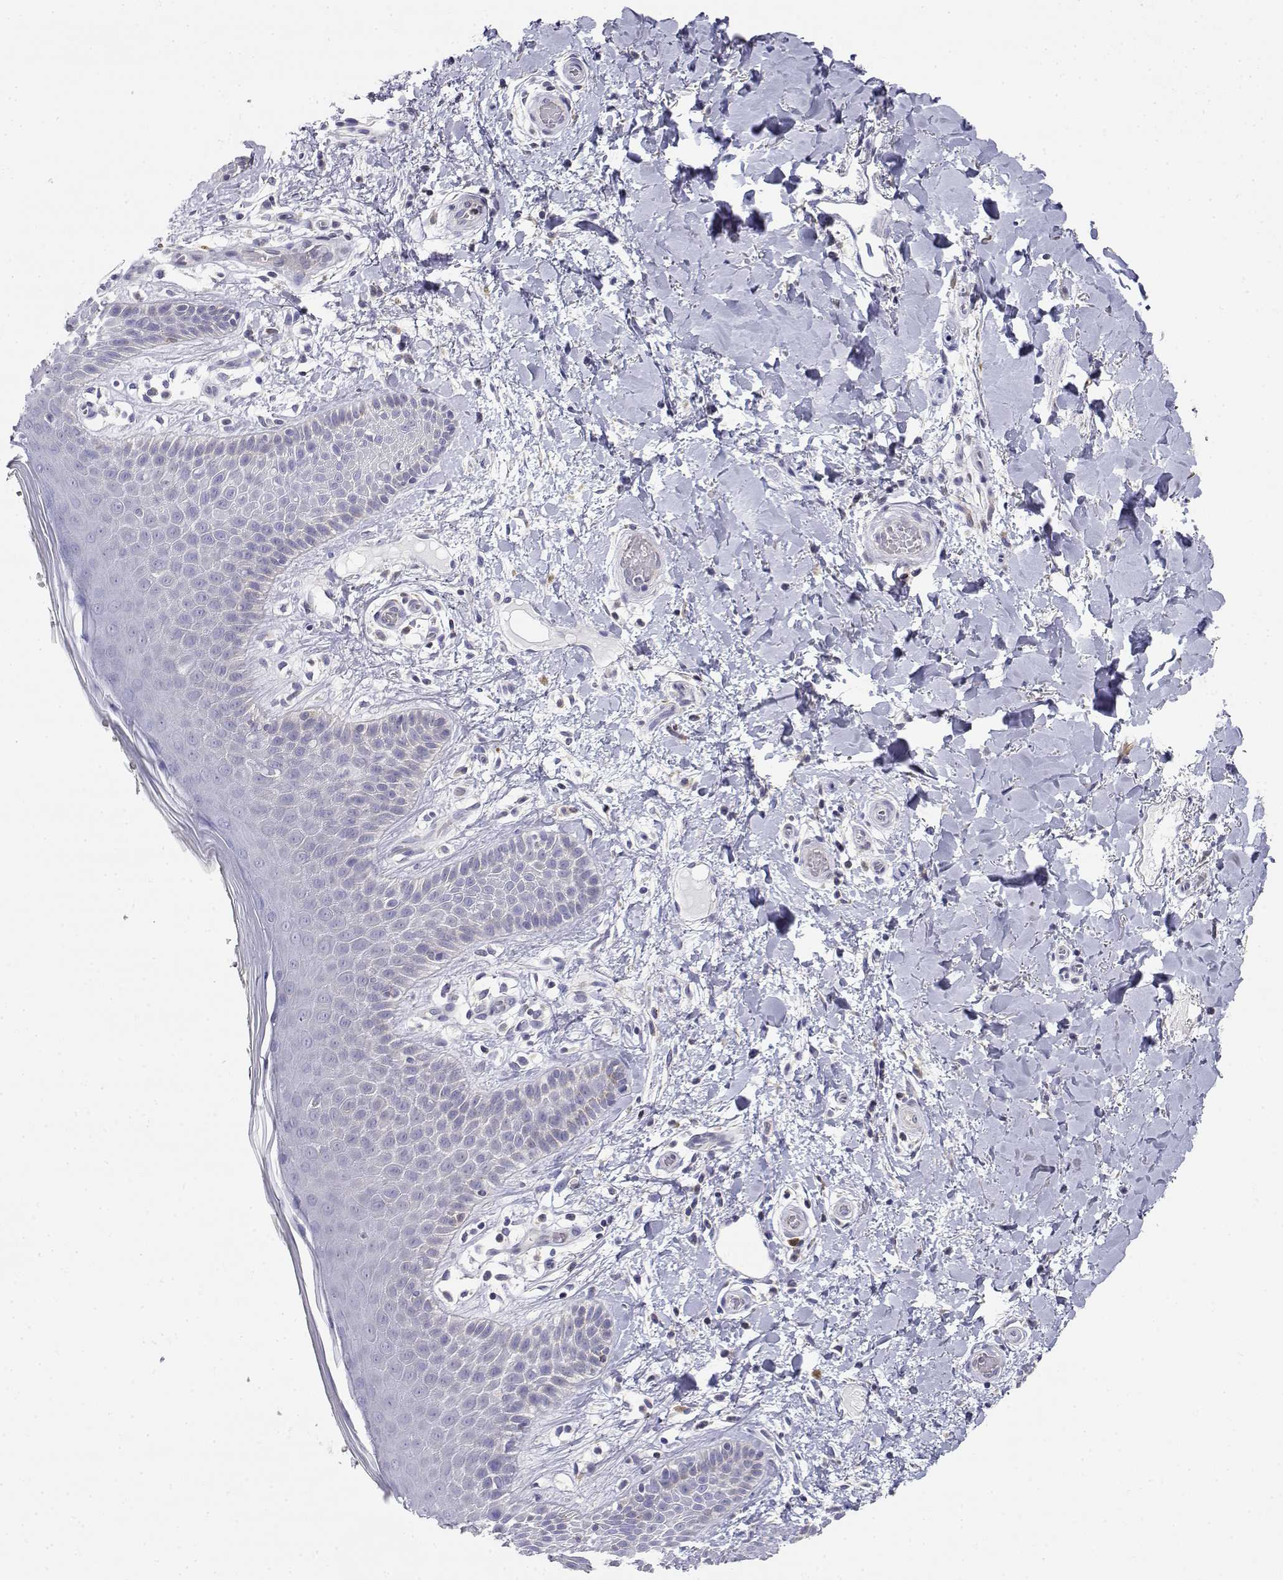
{"staining": {"intensity": "negative", "quantity": "none", "location": "none"}, "tissue": "skin", "cell_type": "Epidermal cells", "image_type": "normal", "snomed": [{"axis": "morphology", "description": "Normal tissue, NOS"}, {"axis": "topography", "description": "Anal"}], "caption": "Protein analysis of benign skin displays no significant positivity in epidermal cells. (DAB (3,3'-diaminobenzidine) immunohistochemistry, high magnification).", "gene": "ADA", "patient": {"sex": "male", "age": 36}}